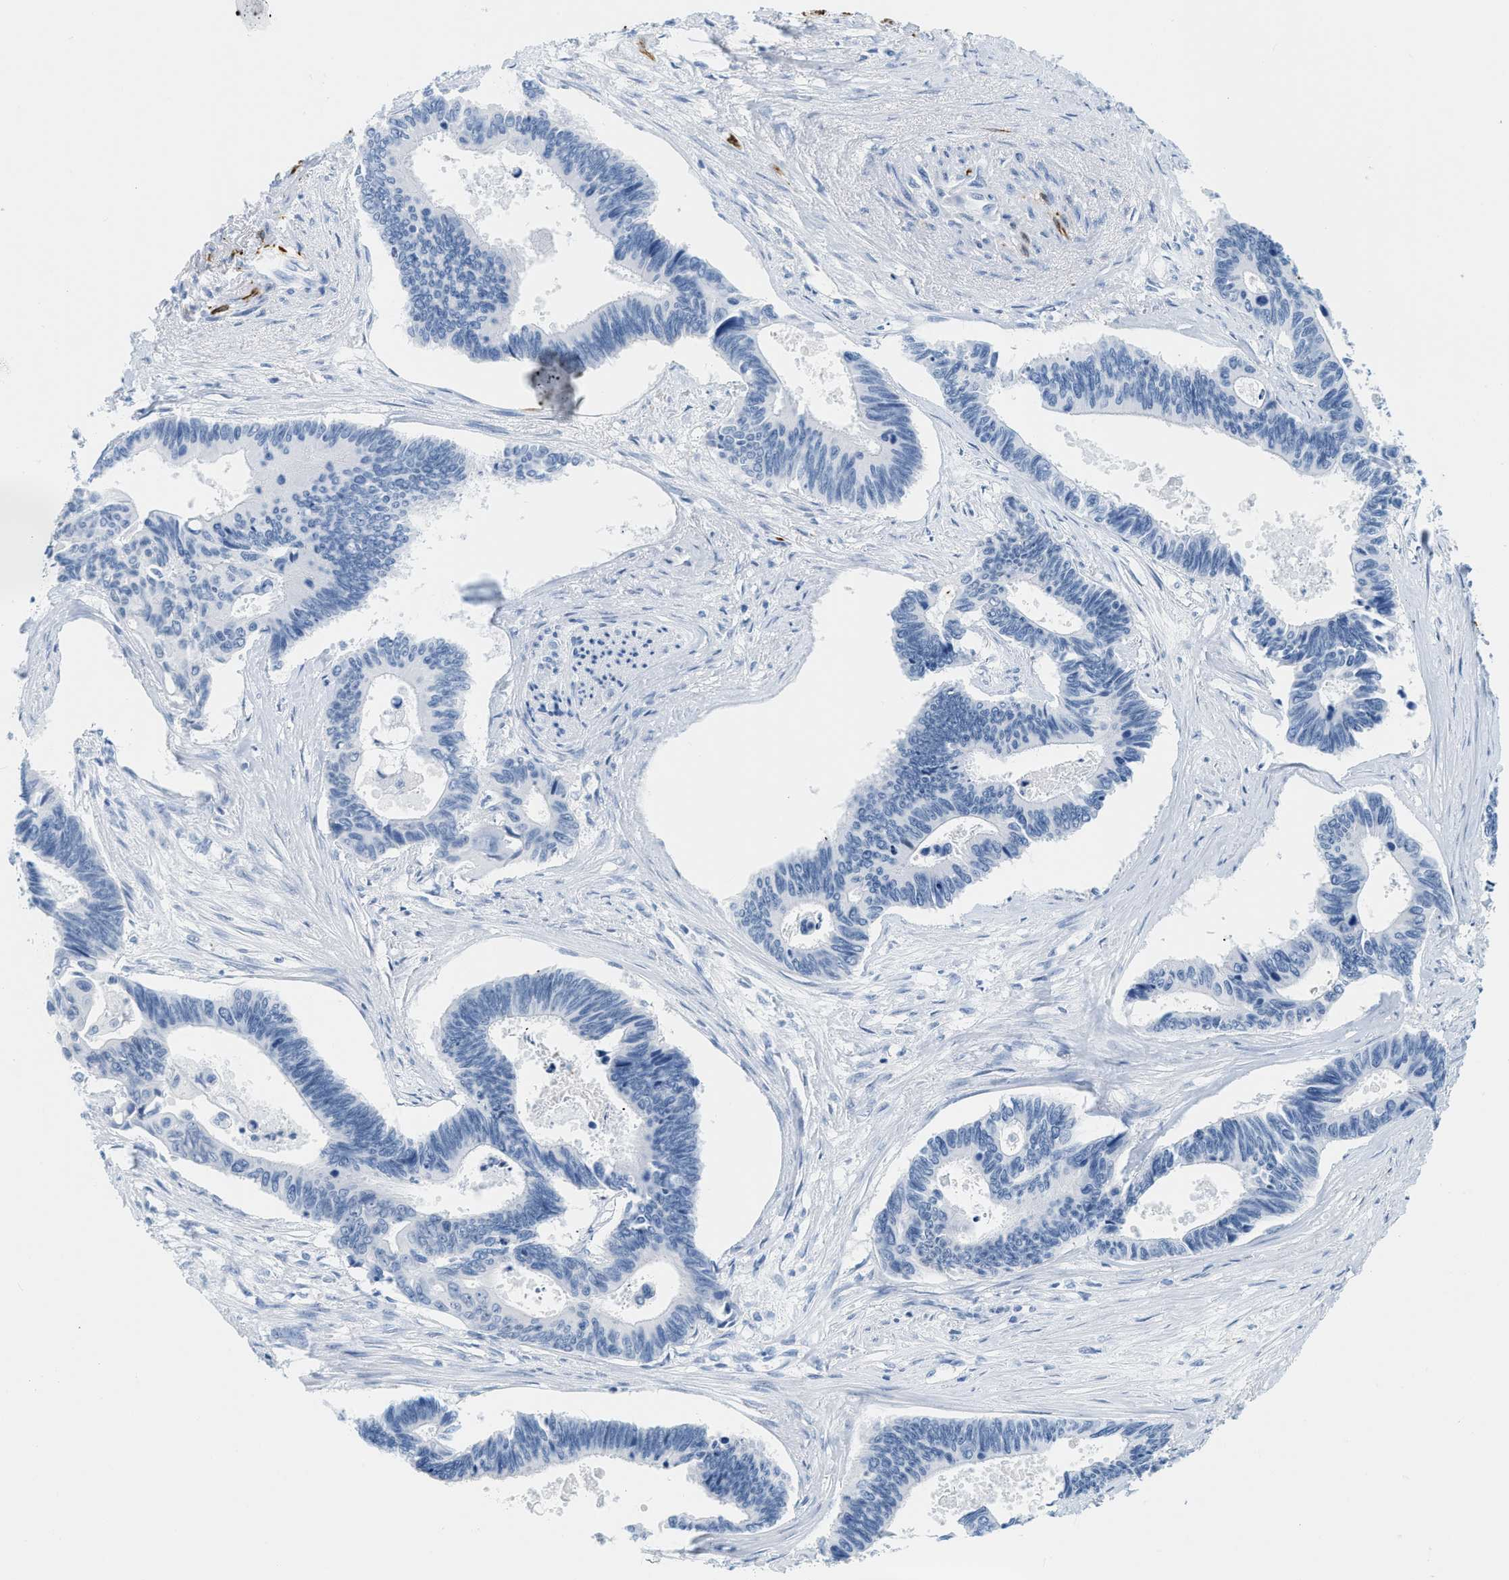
{"staining": {"intensity": "negative", "quantity": "none", "location": "none"}, "tissue": "pancreatic cancer", "cell_type": "Tumor cells", "image_type": "cancer", "snomed": [{"axis": "morphology", "description": "Adenocarcinoma, NOS"}, {"axis": "topography", "description": "Pancreas"}], "caption": "This histopathology image is of pancreatic adenocarcinoma stained with immunohistochemistry (IHC) to label a protein in brown with the nuclei are counter-stained blue. There is no staining in tumor cells.", "gene": "DES", "patient": {"sex": "female", "age": 70}}